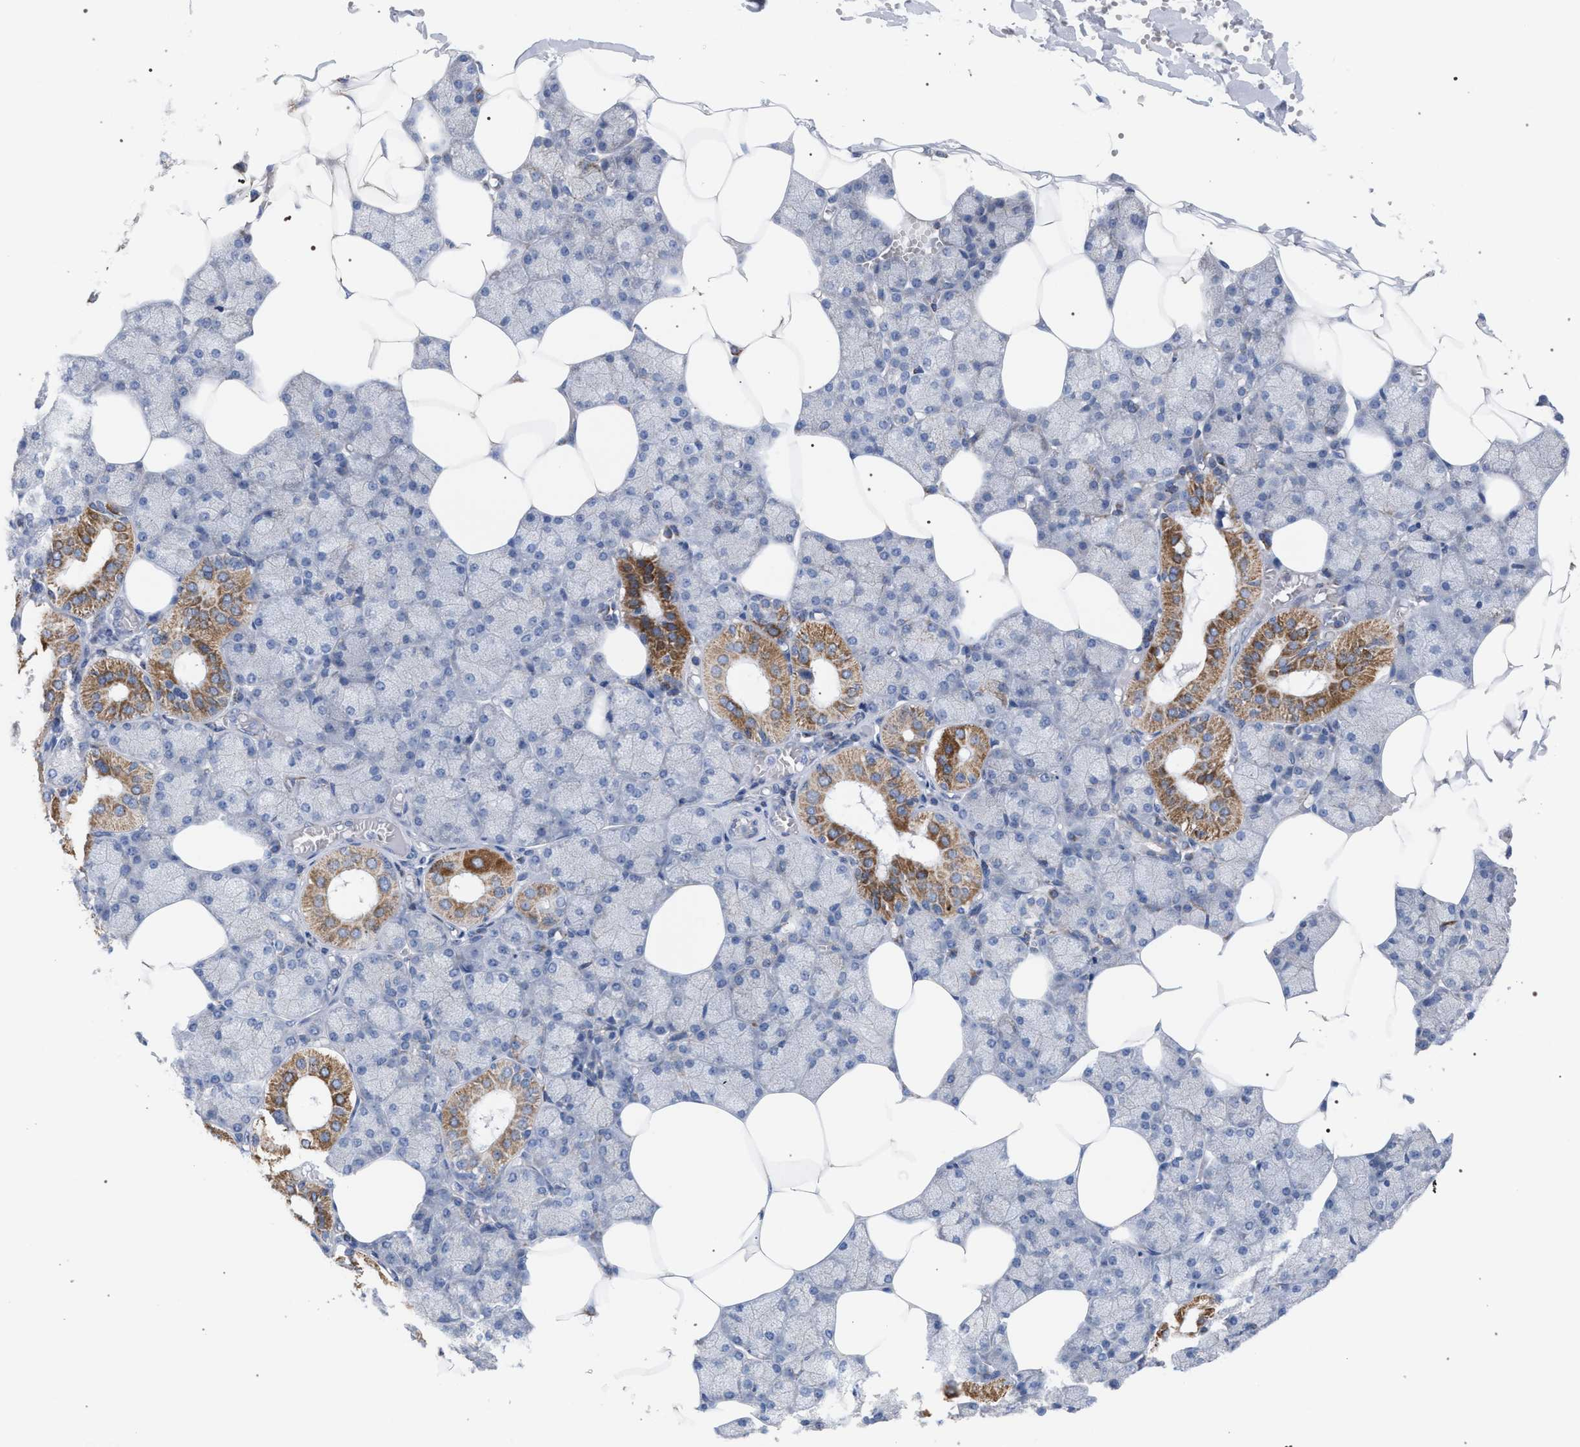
{"staining": {"intensity": "moderate", "quantity": "<25%", "location": "cytoplasmic/membranous"}, "tissue": "salivary gland", "cell_type": "Glandular cells", "image_type": "normal", "snomed": [{"axis": "morphology", "description": "Normal tissue, NOS"}, {"axis": "topography", "description": "Salivary gland"}], "caption": "This is an image of immunohistochemistry staining of benign salivary gland, which shows moderate positivity in the cytoplasmic/membranous of glandular cells.", "gene": "ECI2", "patient": {"sex": "male", "age": 62}}